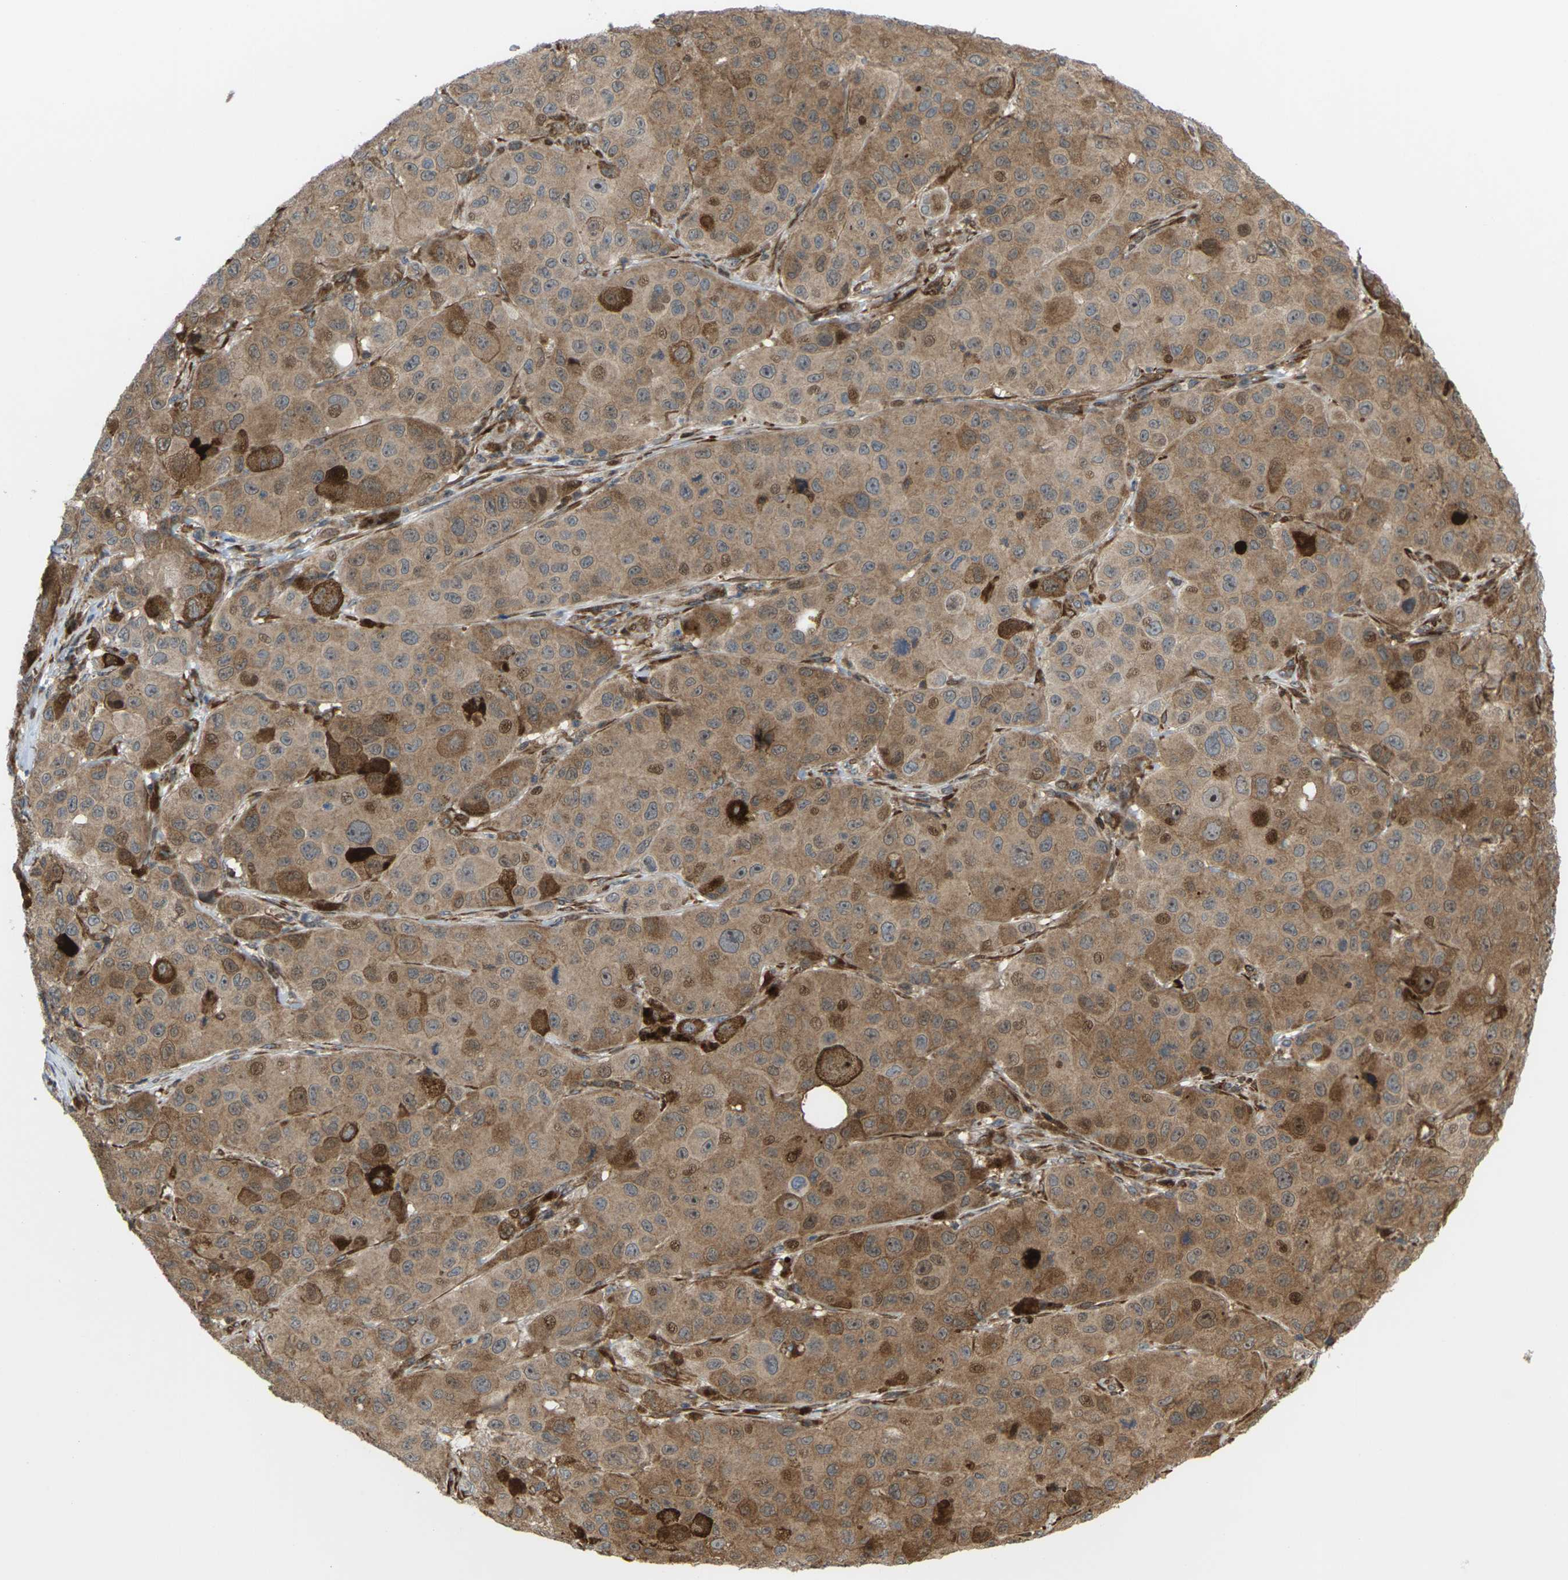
{"staining": {"intensity": "moderate", "quantity": ">75%", "location": "cytoplasmic/membranous"}, "tissue": "melanoma", "cell_type": "Tumor cells", "image_type": "cancer", "snomed": [{"axis": "morphology", "description": "Malignant melanoma, NOS"}, {"axis": "topography", "description": "Skin"}], "caption": "Malignant melanoma tissue reveals moderate cytoplasmic/membranous expression in about >75% of tumor cells", "gene": "ROBO1", "patient": {"sex": "male", "age": 96}}